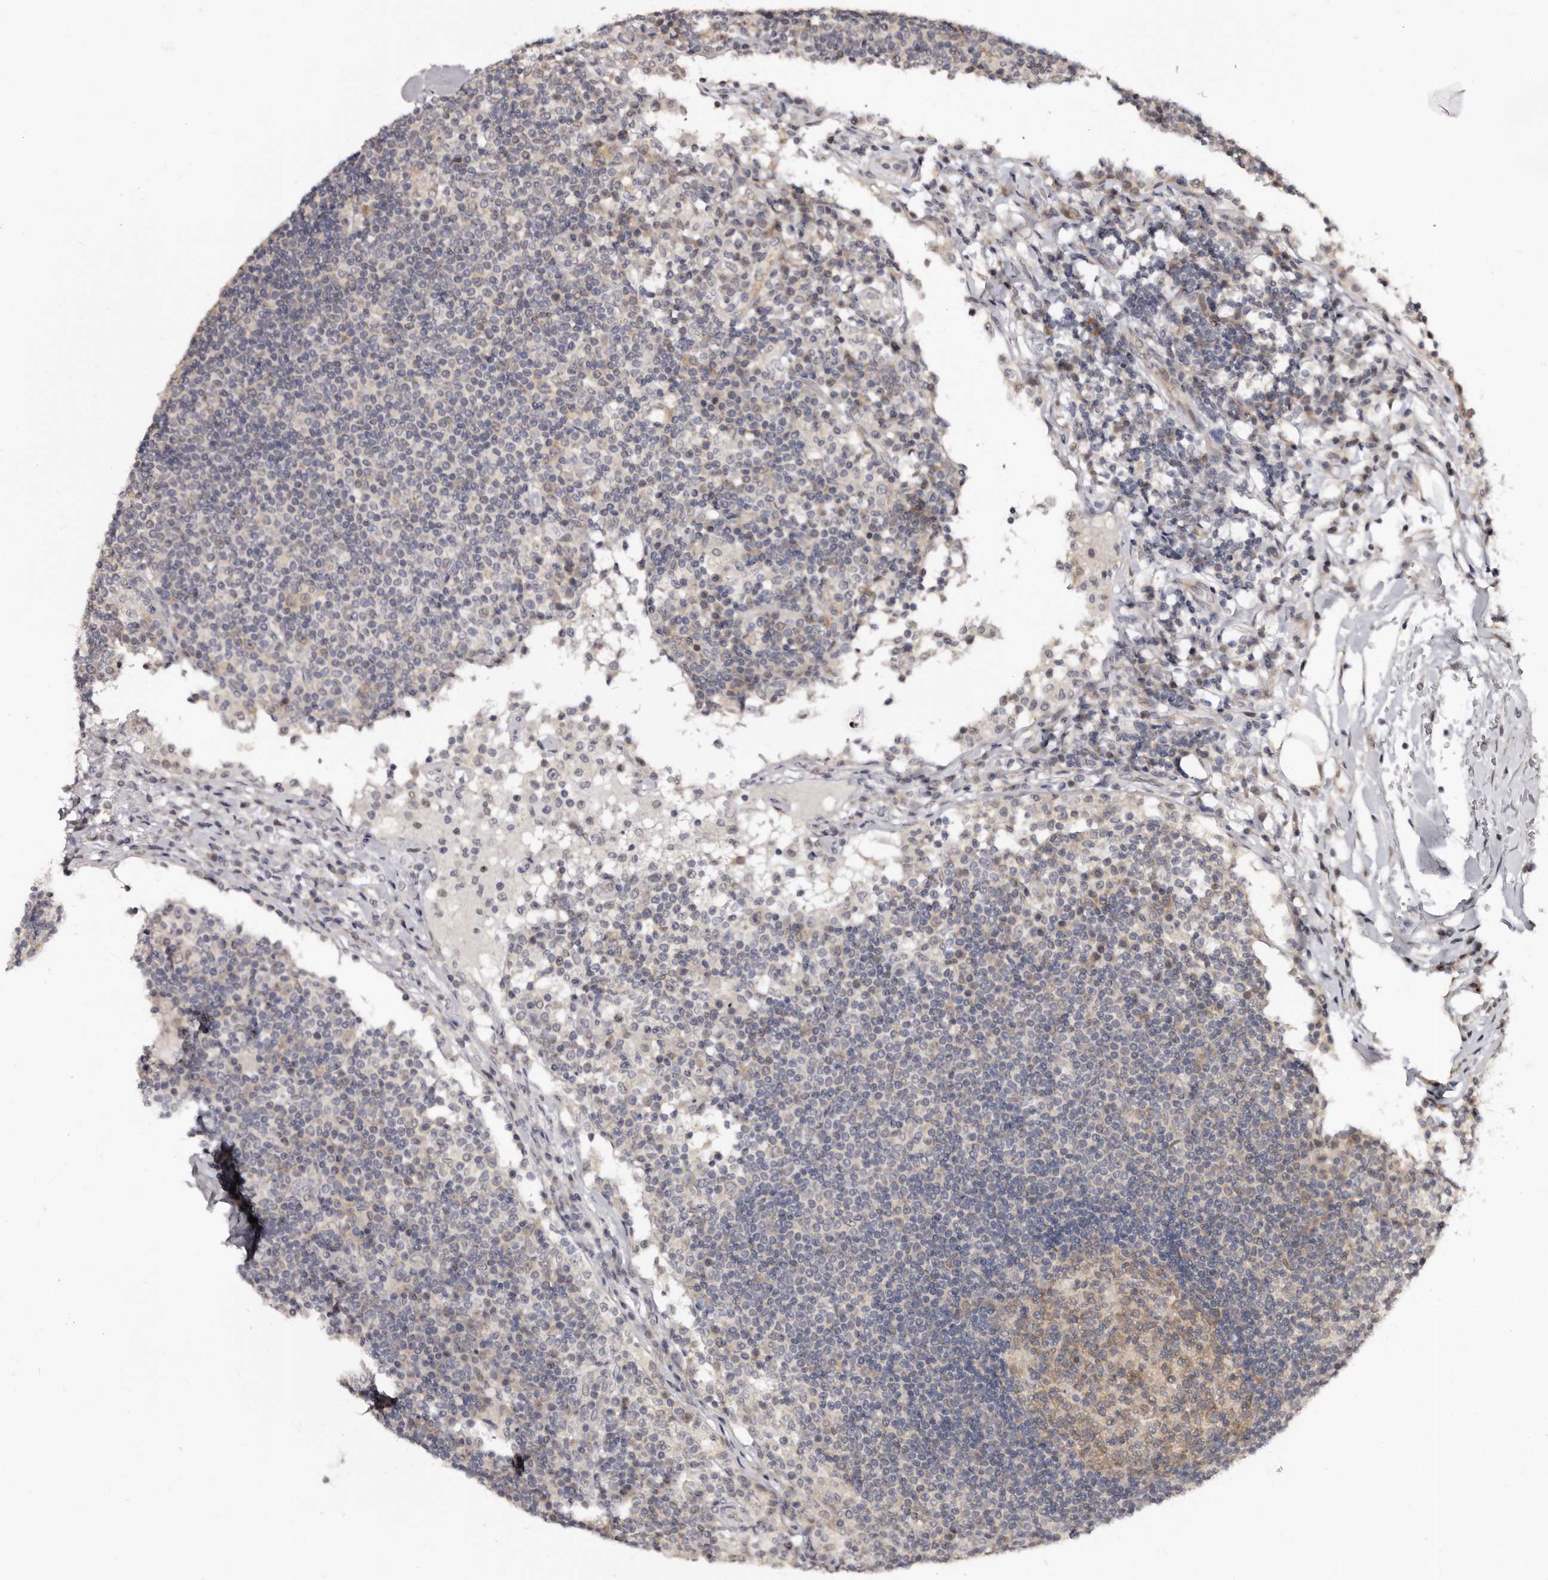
{"staining": {"intensity": "moderate", "quantity": ">75%", "location": "cytoplasmic/membranous"}, "tissue": "lymph node", "cell_type": "Germinal center cells", "image_type": "normal", "snomed": [{"axis": "morphology", "description": "Normal tissue, NOS"}, {"axis": "topography", "description": "Lymph node"}], "caption": "This is an image of IHC staining of normal lymph node, which shows moderate expression in the cytoplasmic/membranous of germinal center cells.", "gene": "PHF20L1", "patient": {"sex": "female", "age": 53}}